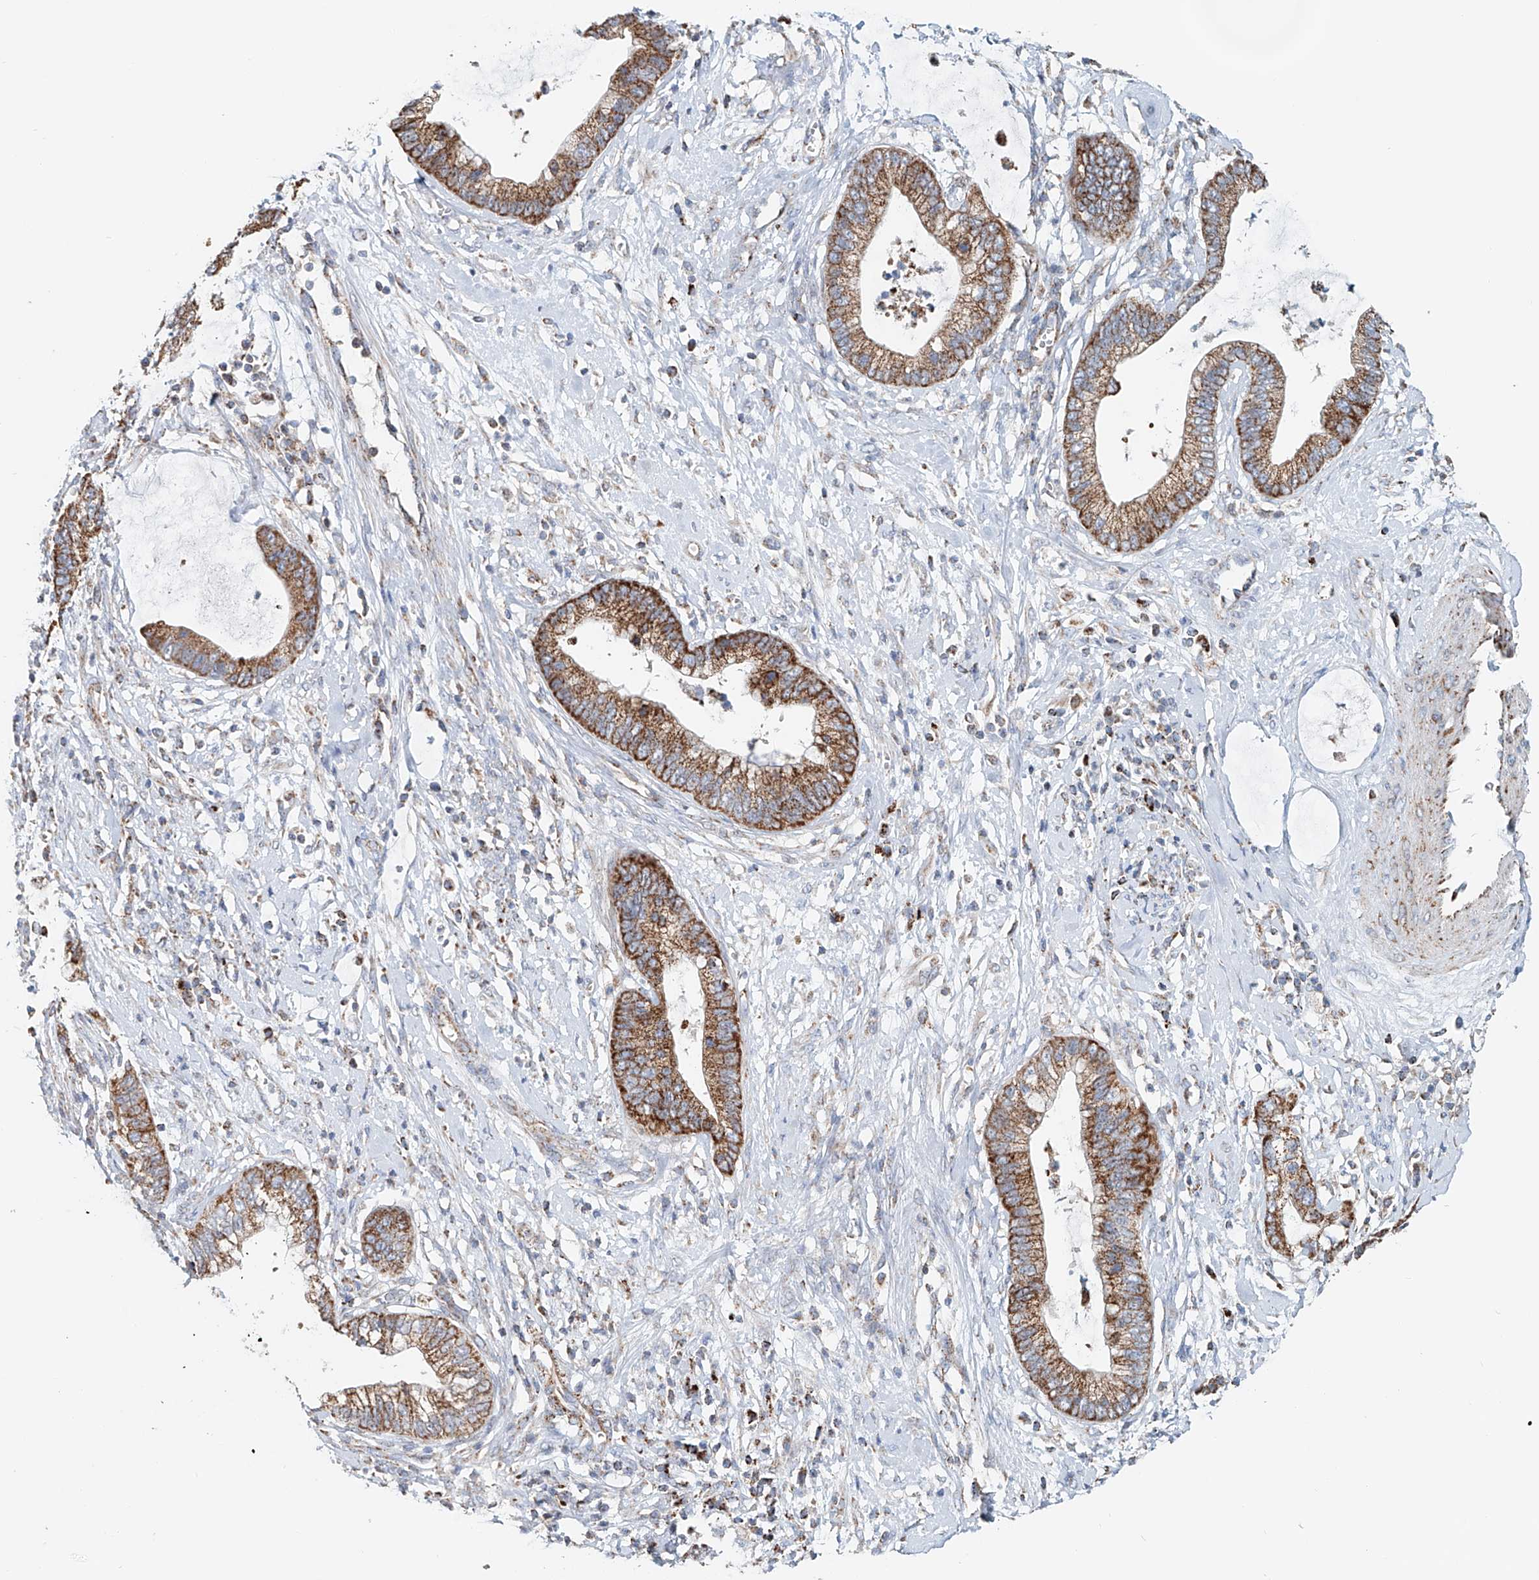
{"staining": {"intensity": "strong", "quantity": ">75%", "location": "cytoplasmic/membranous"}, "tissue": "cervical cancer", "cell_type": "Tumor cells", "image_type": "cancer", "snomed": [{"axis": "morphology", "description": "Adenocarcinoma, NOS"}, {"axis": "topography", "description": "Cervix"}], "caption": "Immunohistochemistry micrograph of neoplastic tissue: human cervical adenocarcinoma stained using immunohistochemistry (IHC) reveals high levels of strong protein expression localized specifically in the cytoplasmic/membranous of tumor cells, appearing as a cytoplasmic/membranous brown color.", "gene": "CARD10", "patient": {"sex": "female", "age": 44}}